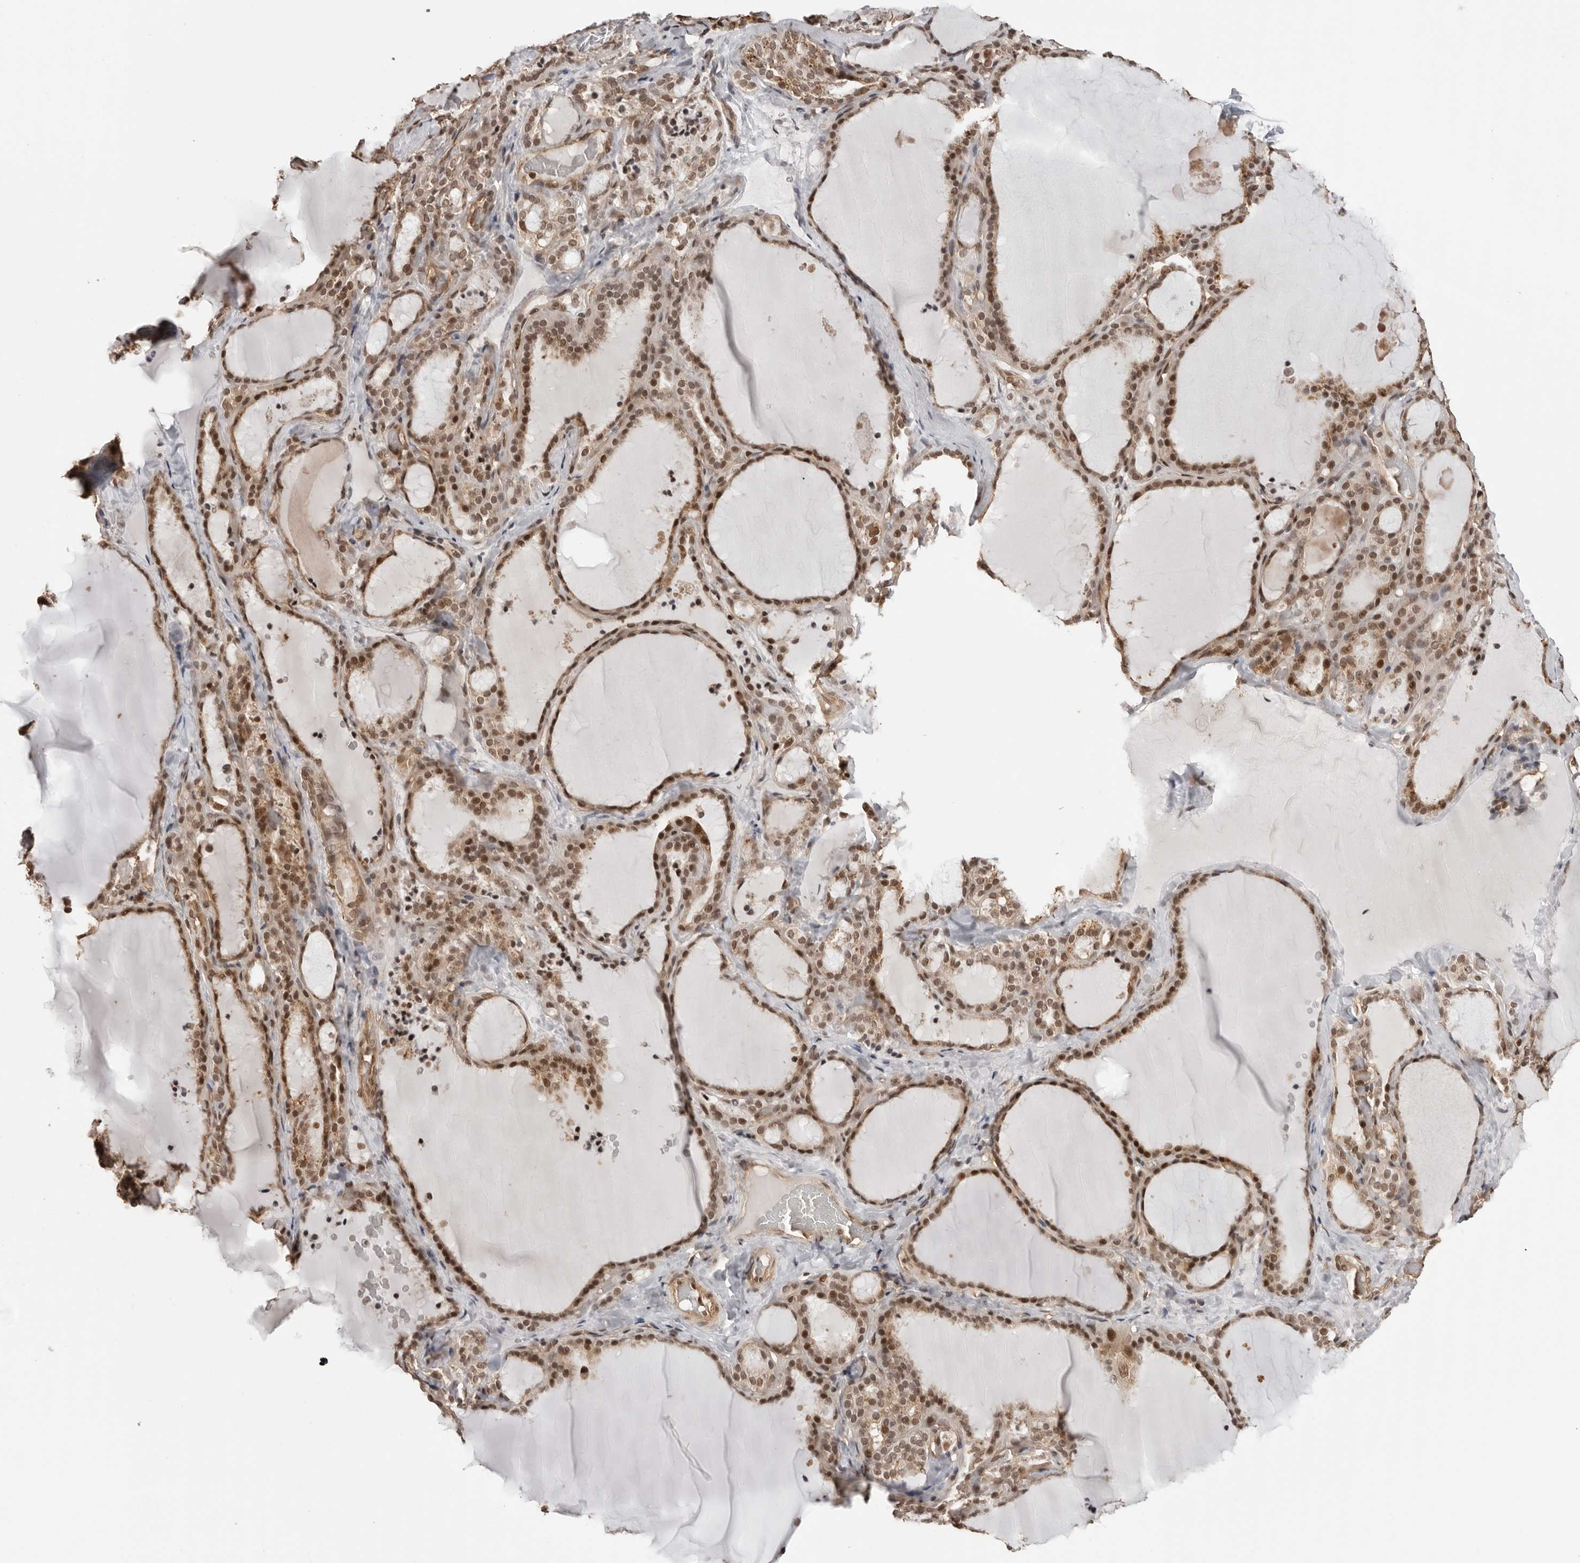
{"staining": {"intensity": "moderate", "quantity": ">75%", "location": "cytoplasmic/membranous,nuclear"}, "tissue": "thyroid gland", "cell_type": "Glandular cells", "image_type": "normal", "snomed": [{"axis": "morphology", "description": "Normal tissue, NOS"}, {"axis": "topography", "description": "Thyroid gland"}], "caption": "High-magnification brightfield microscopy of normal thyroid gland stained with DAB (brown) and counterstained with hematoxylin (blue). glandular cells exhibit moderate cytoplasmic/membranous,nuclear positivity is seen in approximately>75% of cells.", "gene": "SDE2", "patient": {"sex": "female", "age": 22}}